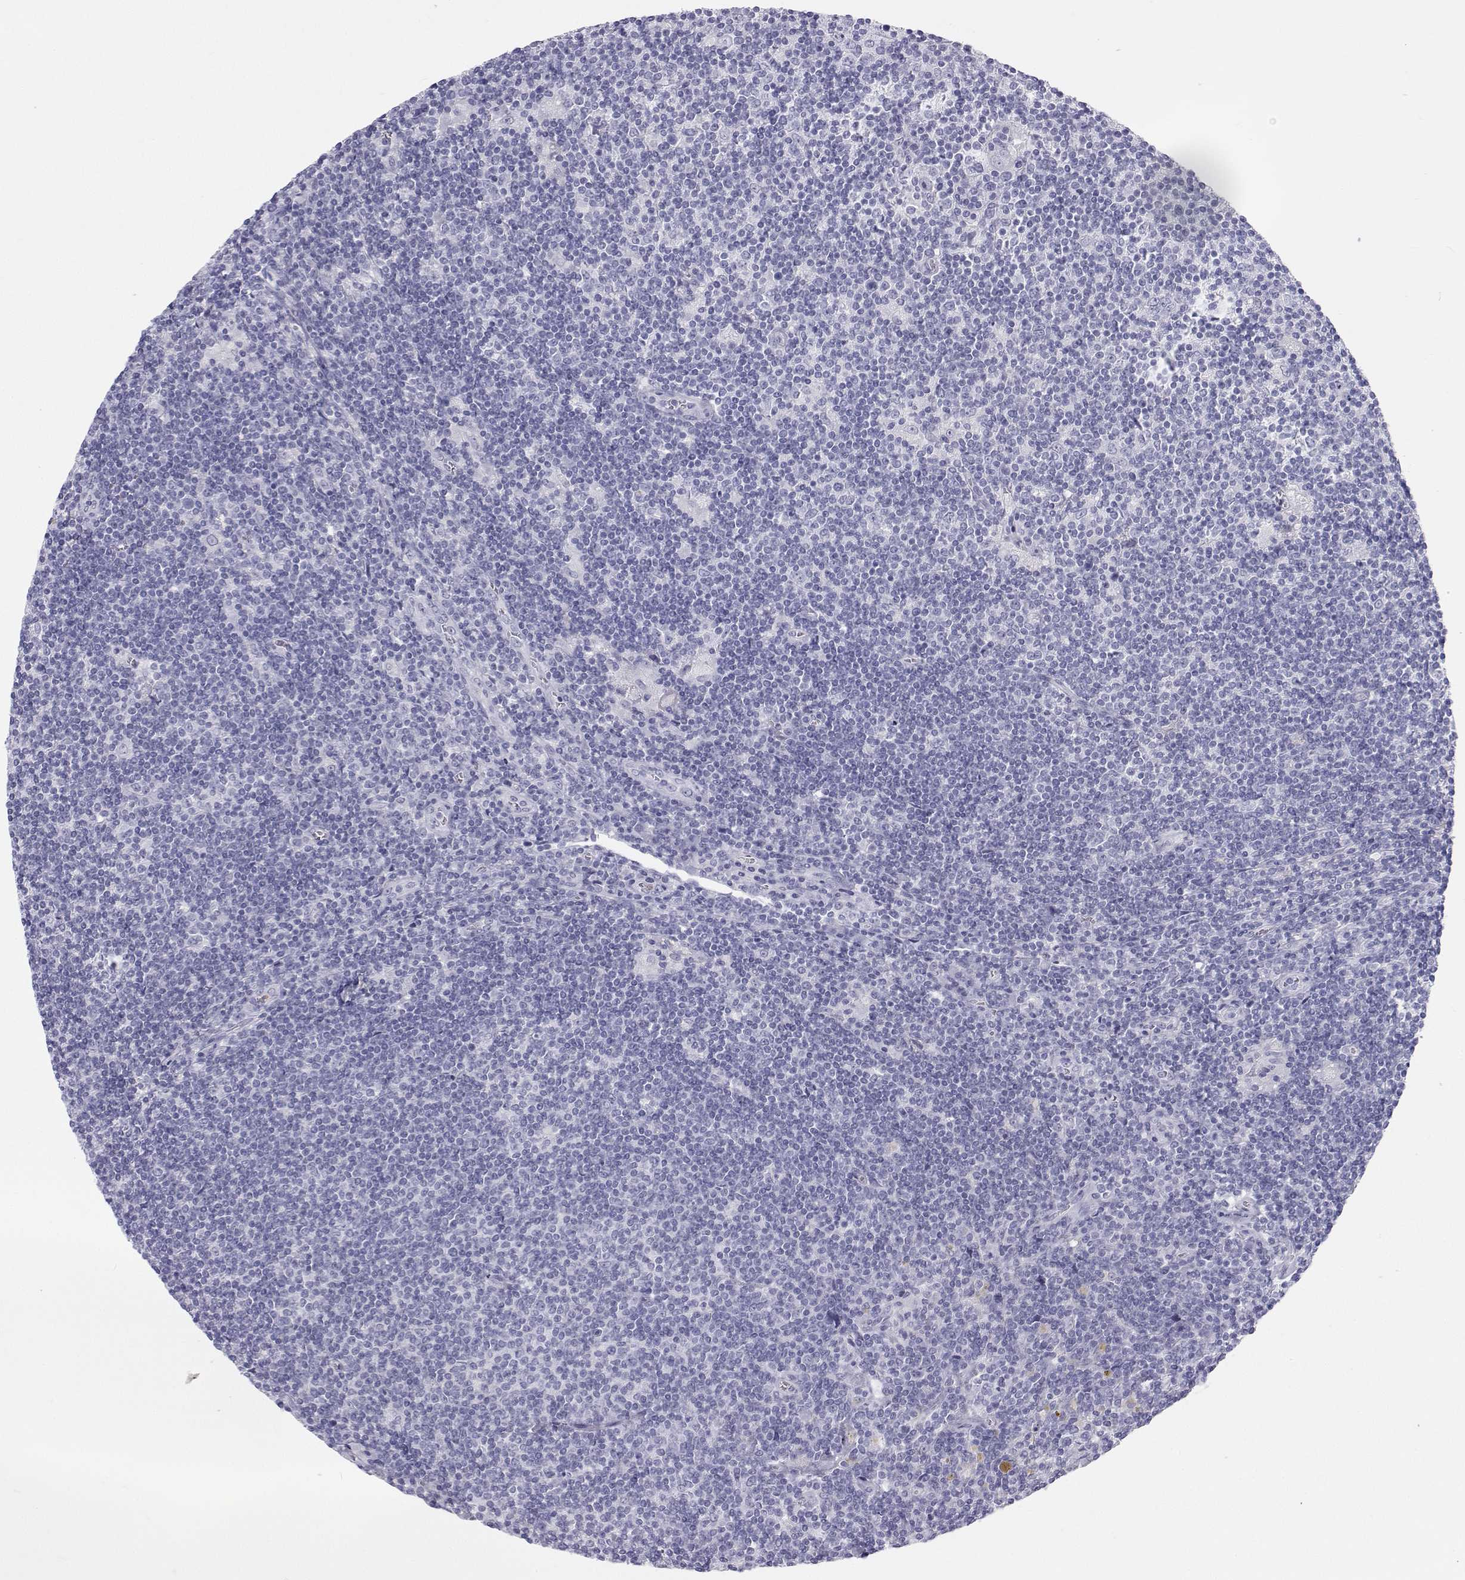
{"staining": {"intensity": "negative", "quantity": "none", "location": "none"}, "tissue": "lymphoma", "cell_type": "Tumor cells", "image_type": "cancer", "snomed": [{"axis": "morphology", "description": "Hodgkin's disease, NOS"}, {"axis": "topography", "description": "Lymph node"}], "caption": "High magnification brightfield microscopy of lymphoma stained with DAB (3,3'-diaminobenzidine) (brown) and counterstained with hematoxylin (blue): tumor cells show no significant expression. (DAB (3,3'-diaminobenzidine) IHC visualized using brightfield microscopy, high magnification).", "gene": "SFTPB", "patient": {"sex": "male", "age": 40}}